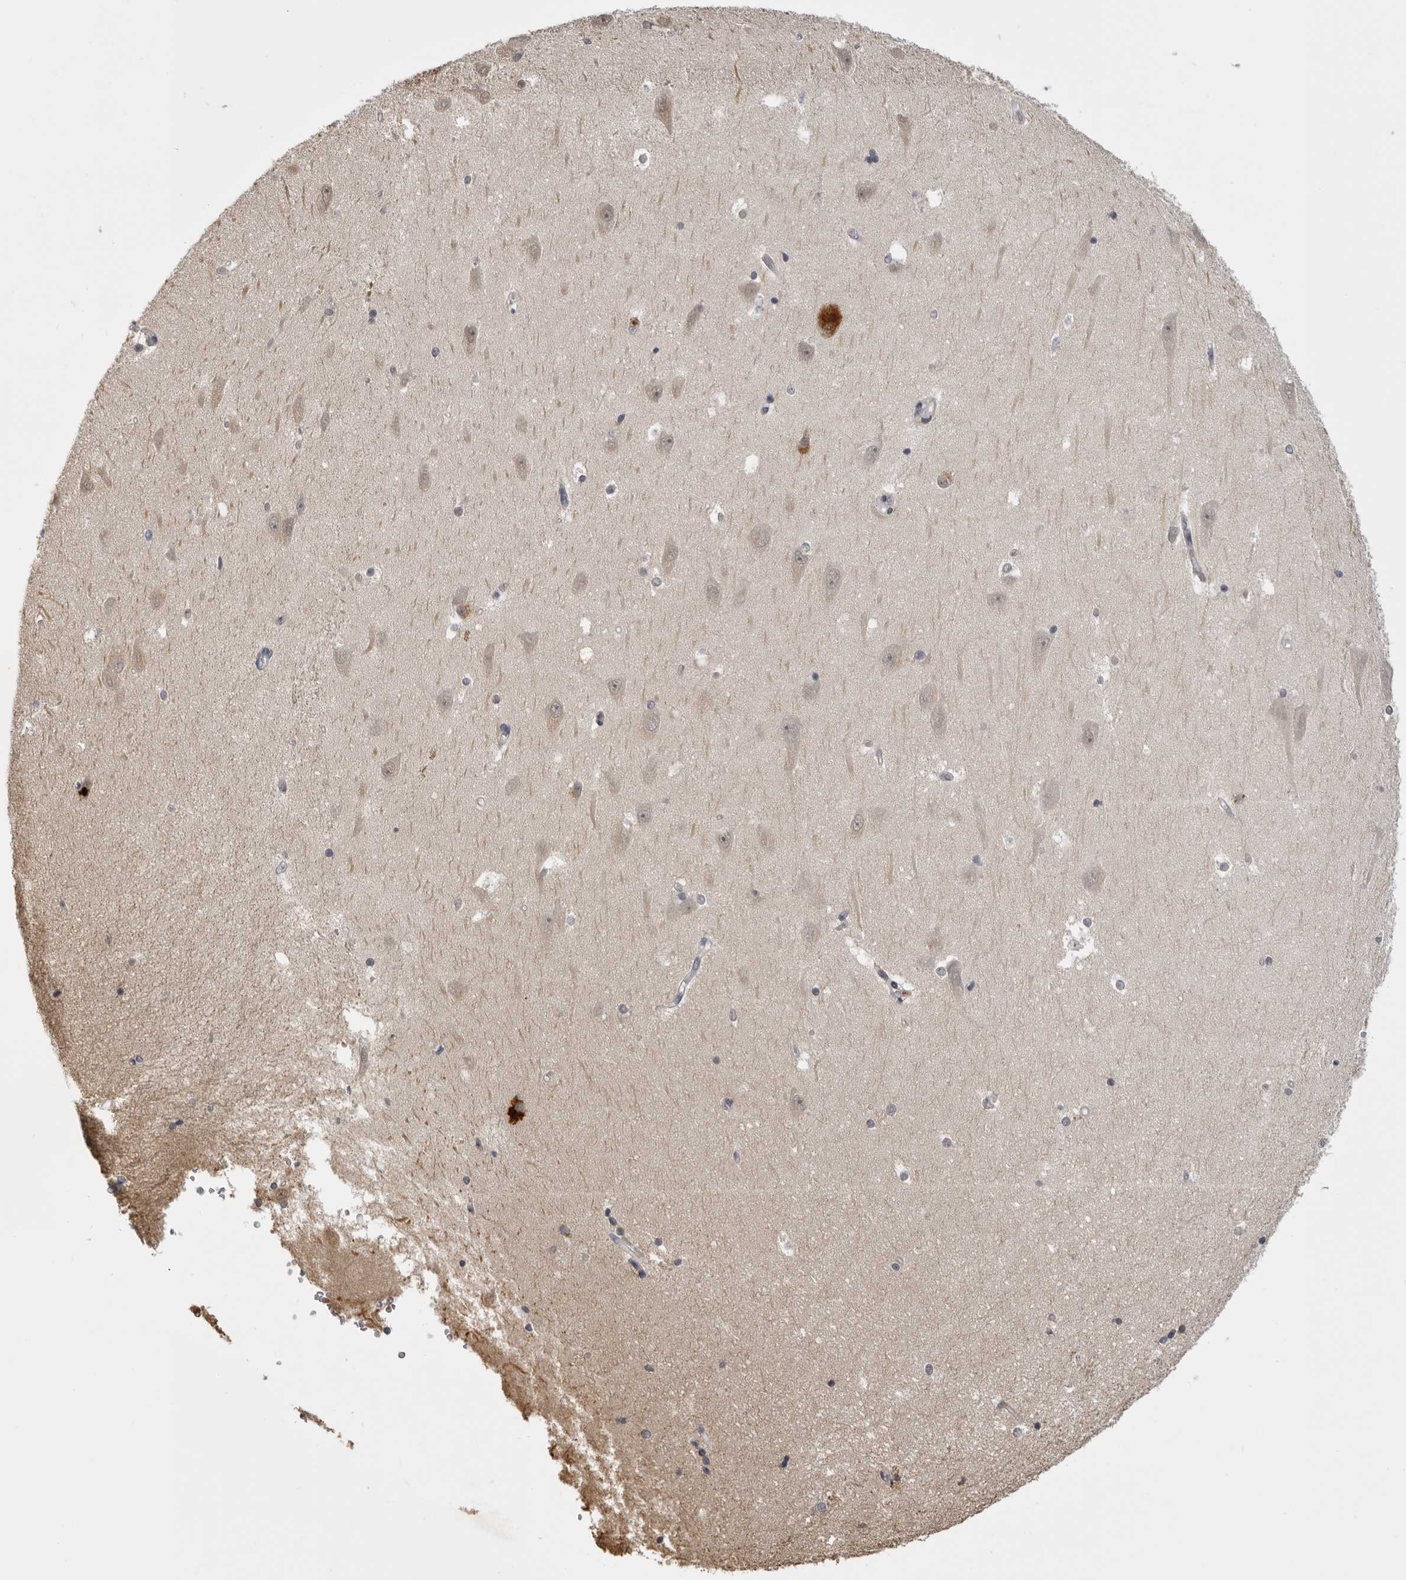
{"staining": {"intensity": "negative", "quantity": "none", "location": "none"}, "tissue": "hippocampus", "cell_type": "Glial cells", "image_type": "normal", "snomed": [{"axis": "morphology", "description": "Normal tissue, NOS"}, {"axis": "topography", "description": "Hippocampus"}], "caption": "Immunohistochemistry of unremarkable hippocampus demonstrates no expression in glial cells.", "gene": "EPHA10", "patient": {"sex": "male", "age": 45}}